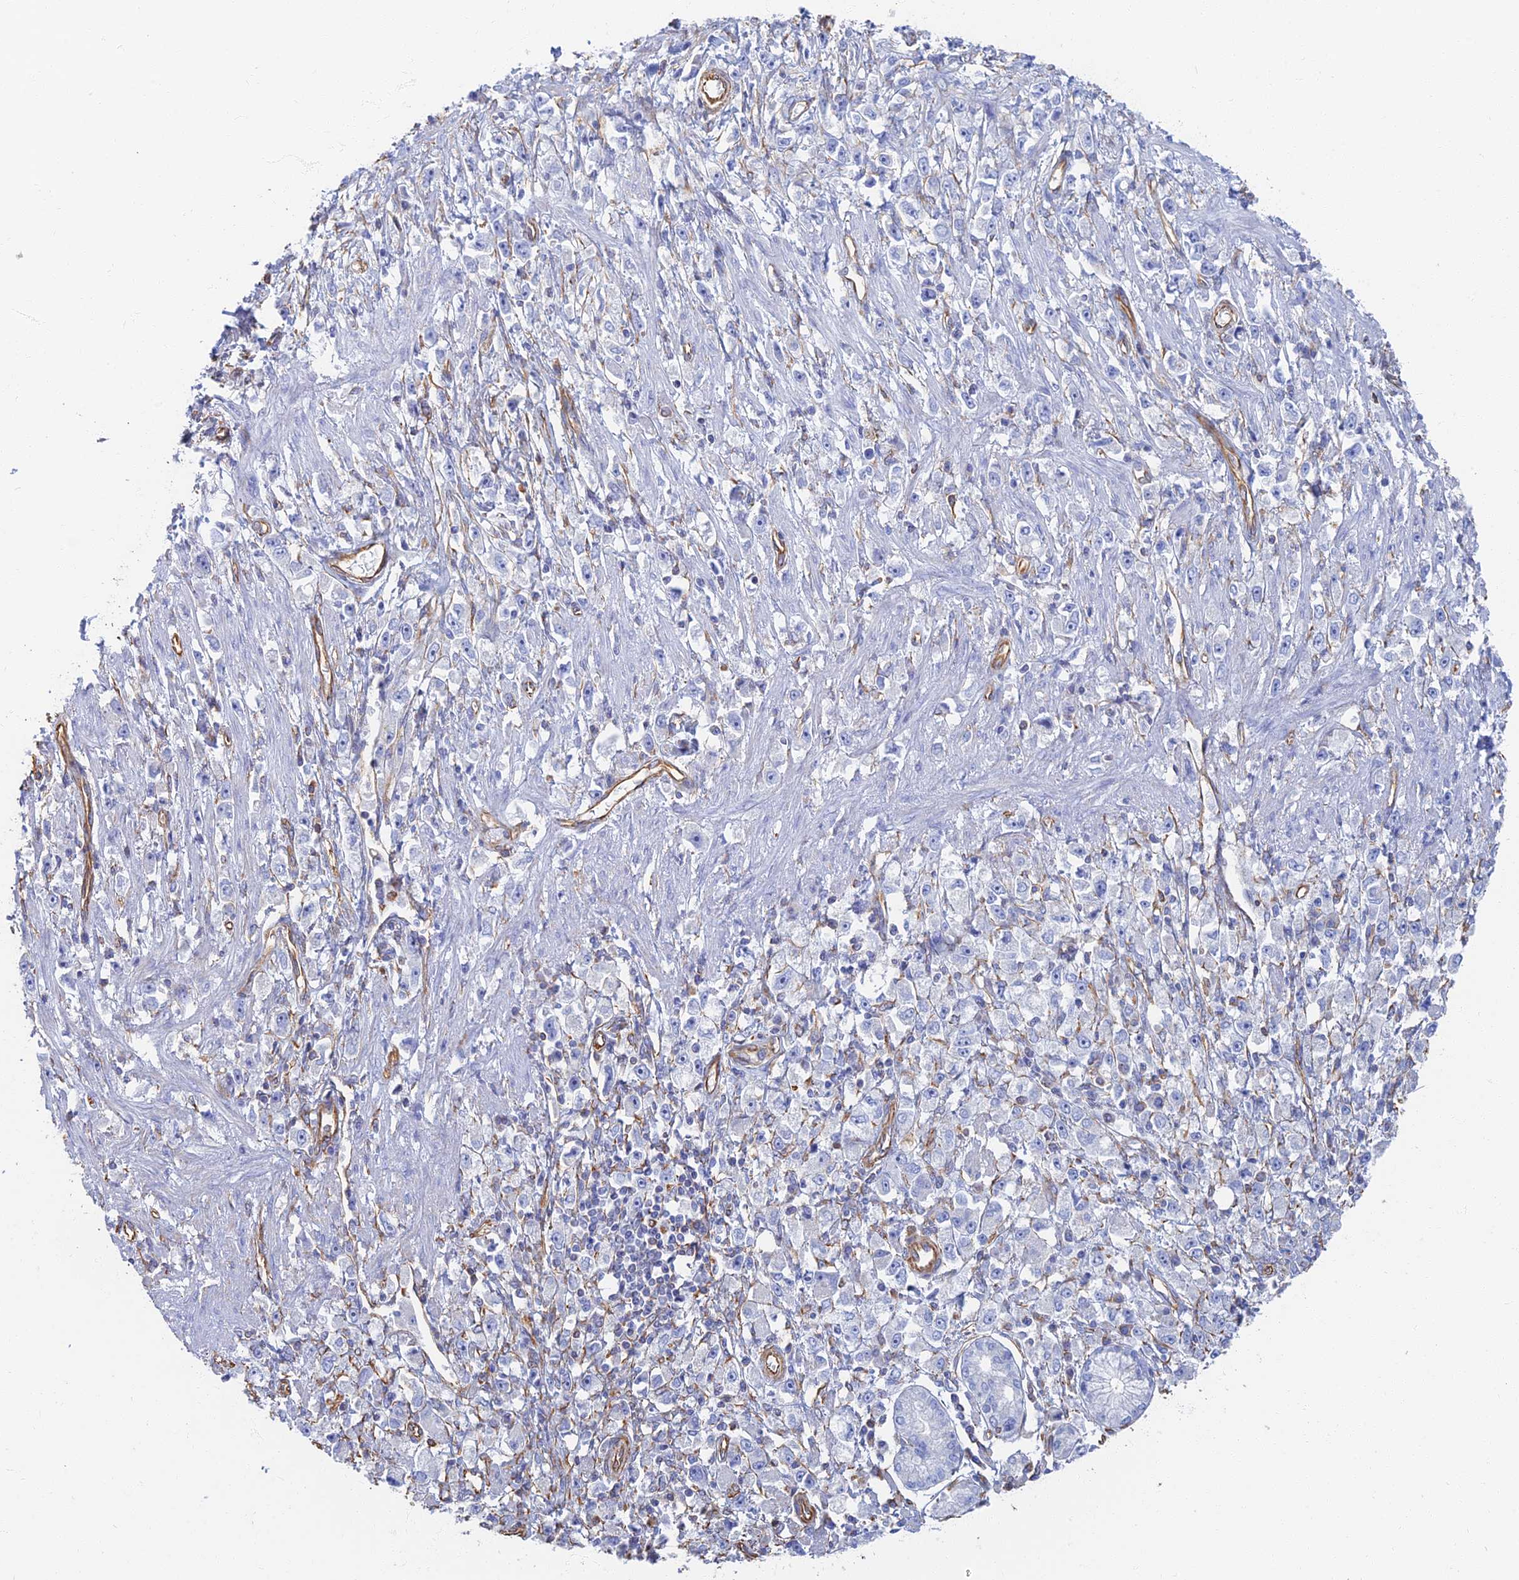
{"staining": {"intensity": "negative", "quantity": "none", "location": "none"}, "tissue": "stomach cancer", "cell_type": "Tumor cells", "image_type": "cancer", "snomed": [{"axis": "morphology", "description": "Adenocarcinoma, NOS"}, {"axis": "topography", "description": "Stomach"}], "caption": "This micrograph is of adenocarcinoma (stomach) stained with immunohistochemistry (IHC) to label a protein in brown with the nuclei are counter-stained blue. There is no expression in tumor cells.", "gene": "RMC1", "patient": {"sex": "female", "age": 59}}